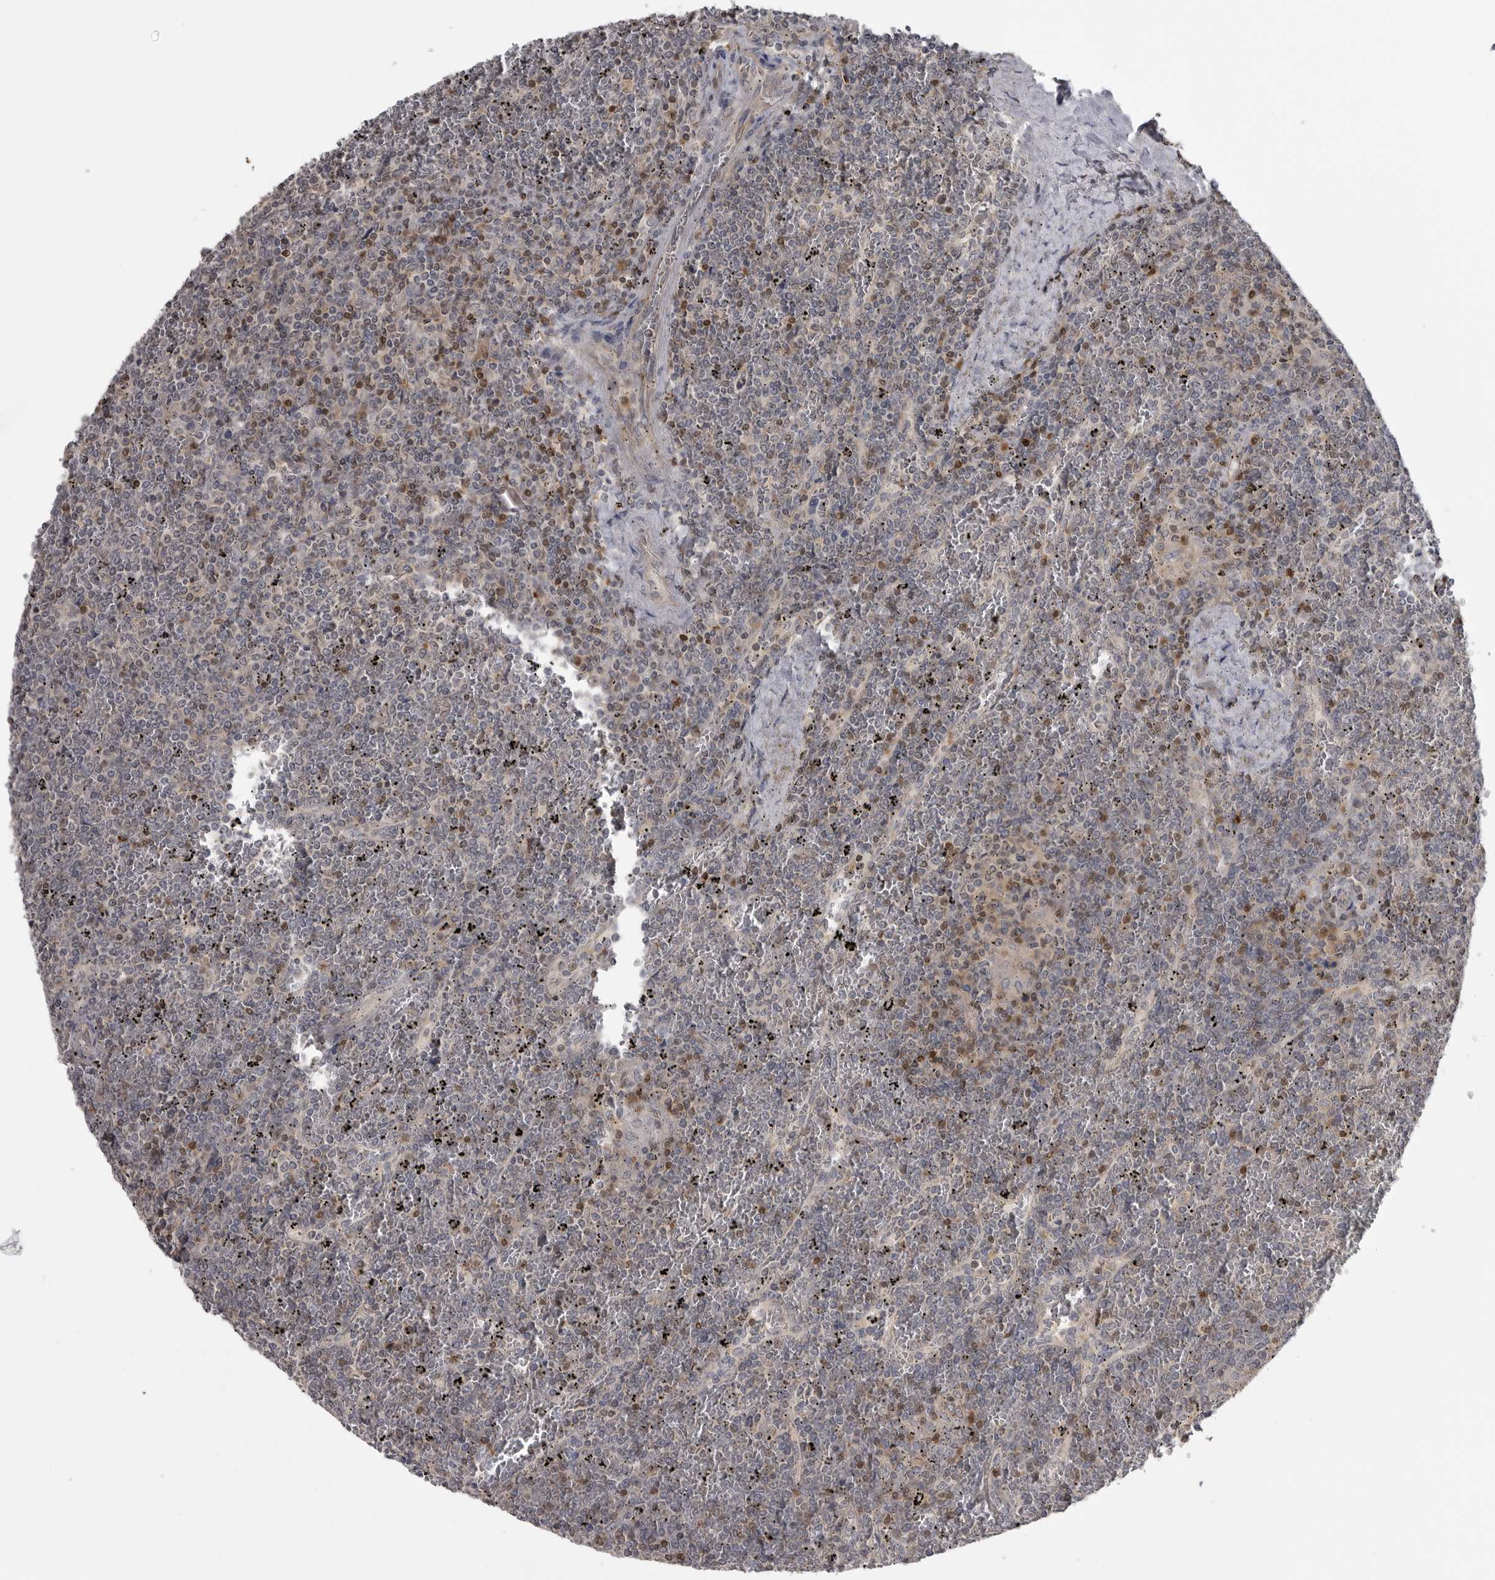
{"staining": {"intensity": "negative", "quantity": "none", "location": "none"}, "tissue": "lymphoma", "cell_type": "Tumor cells", "image_type": "cancer", "snomed": [{"axis": "morphology", "description": "Malignant lymphoma, non-Hodgkin's type, Low grade"}, {"axis": "topography", "description": "Spleen"}], "caption": "The histopathology image reveals no staining of tumor cells in low-grade malignant lymphoma, non-Hodgkin's type. The staining was performed using DAB (3,3'-diaminobenzidine) to visualize the protein expression in brown, while the nuclei were stained in blue with hematoxylin (Magnification: 20x).", "gene": "MAPK13", "patient": {"sex": "female", "age": 19}}